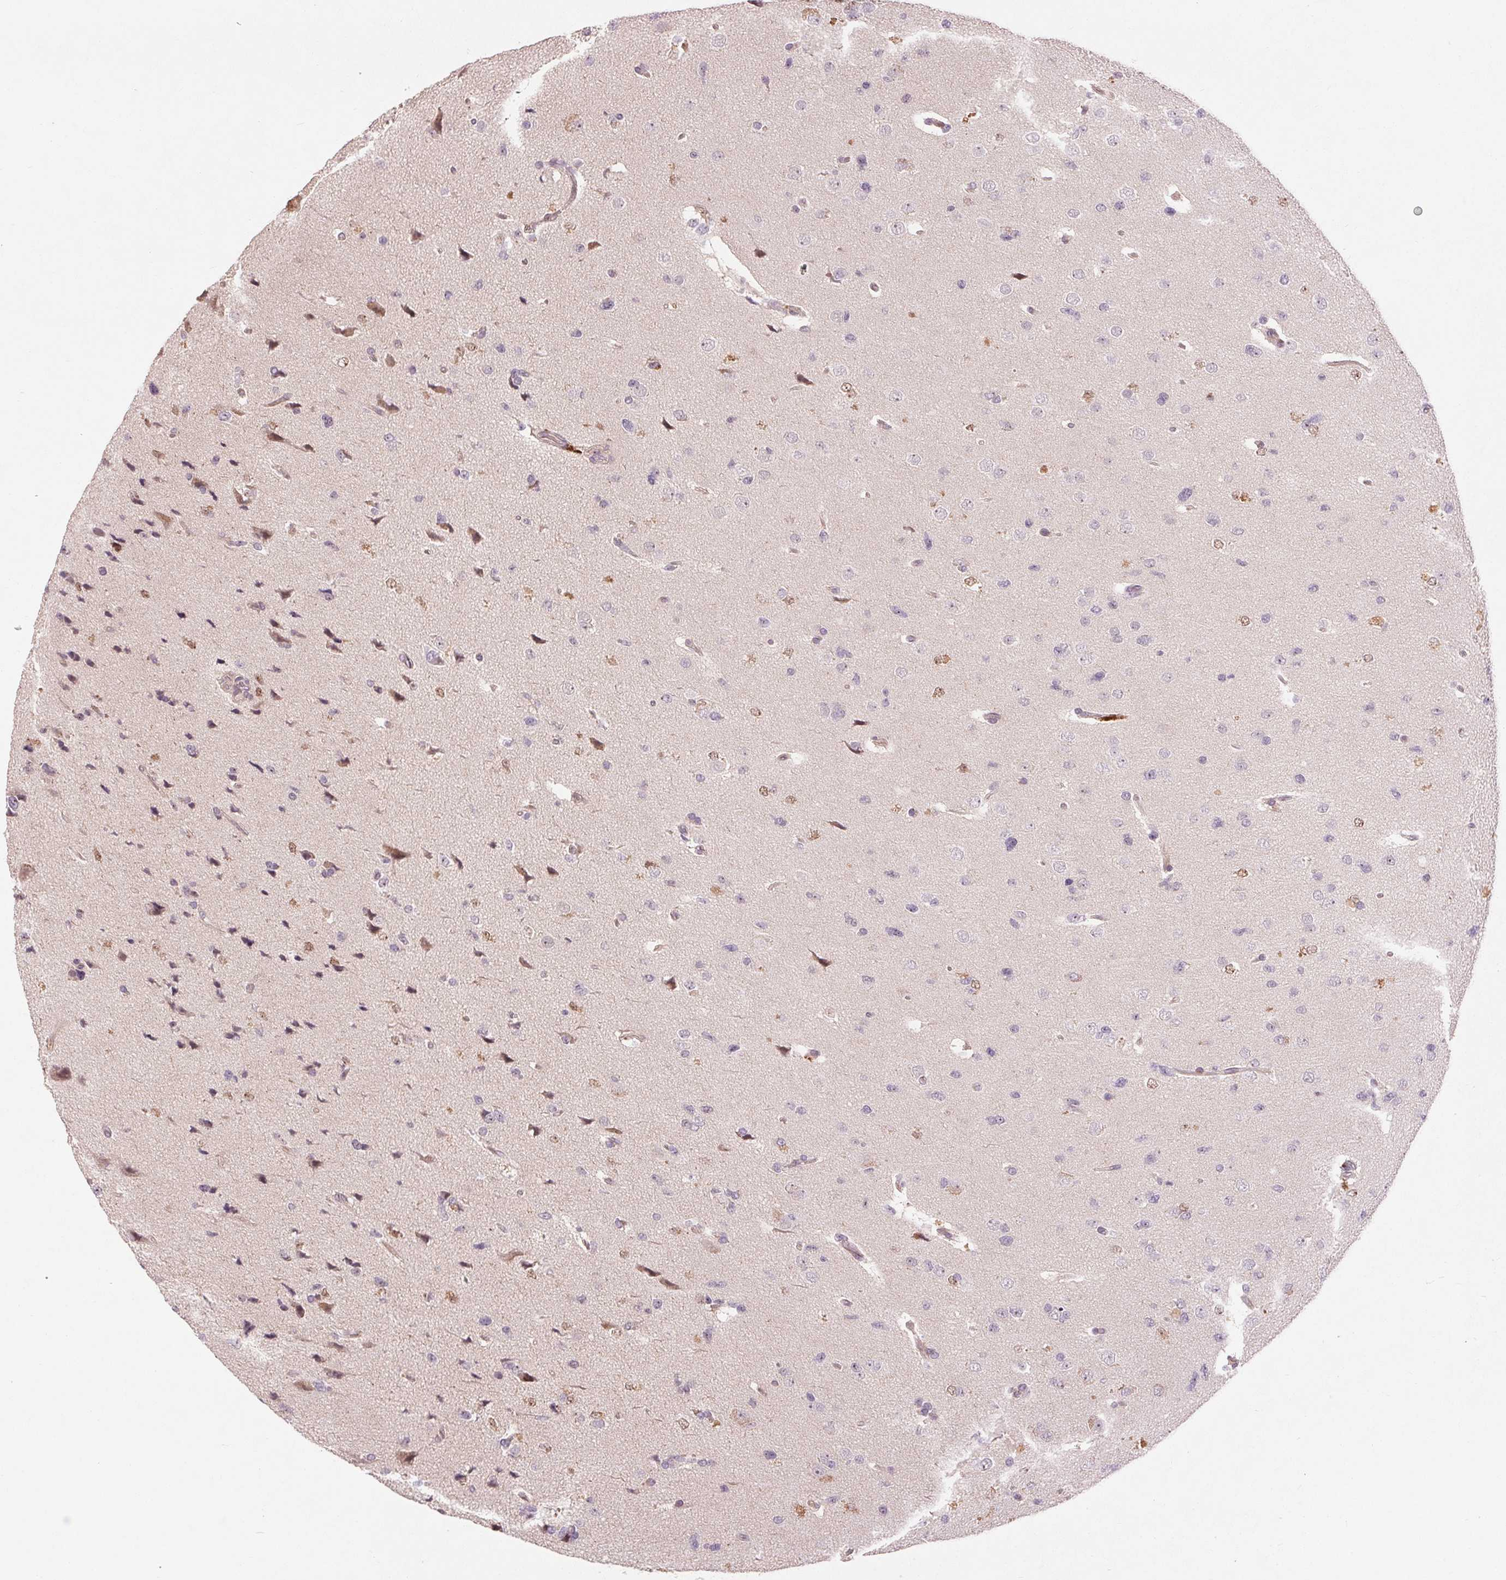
{"staining": {"intensity": "negative", "quantity": "none", "location": "none"}, "tissue": "glioma", "cell_type": "Tumor cells", "image_type": "cancer", "snomed": [{"axis": "morphology", "description": "Glioma, malignant, Low grade"}, {"axis": "topography", "description": "Brain"}], "caption": "Glioma stained for a protein using immunohistochemistry (IHC) exhibits no positivity tumor cells.", "gene": "RANBP3L", "patient": {"sex": "female", "age": 55}}